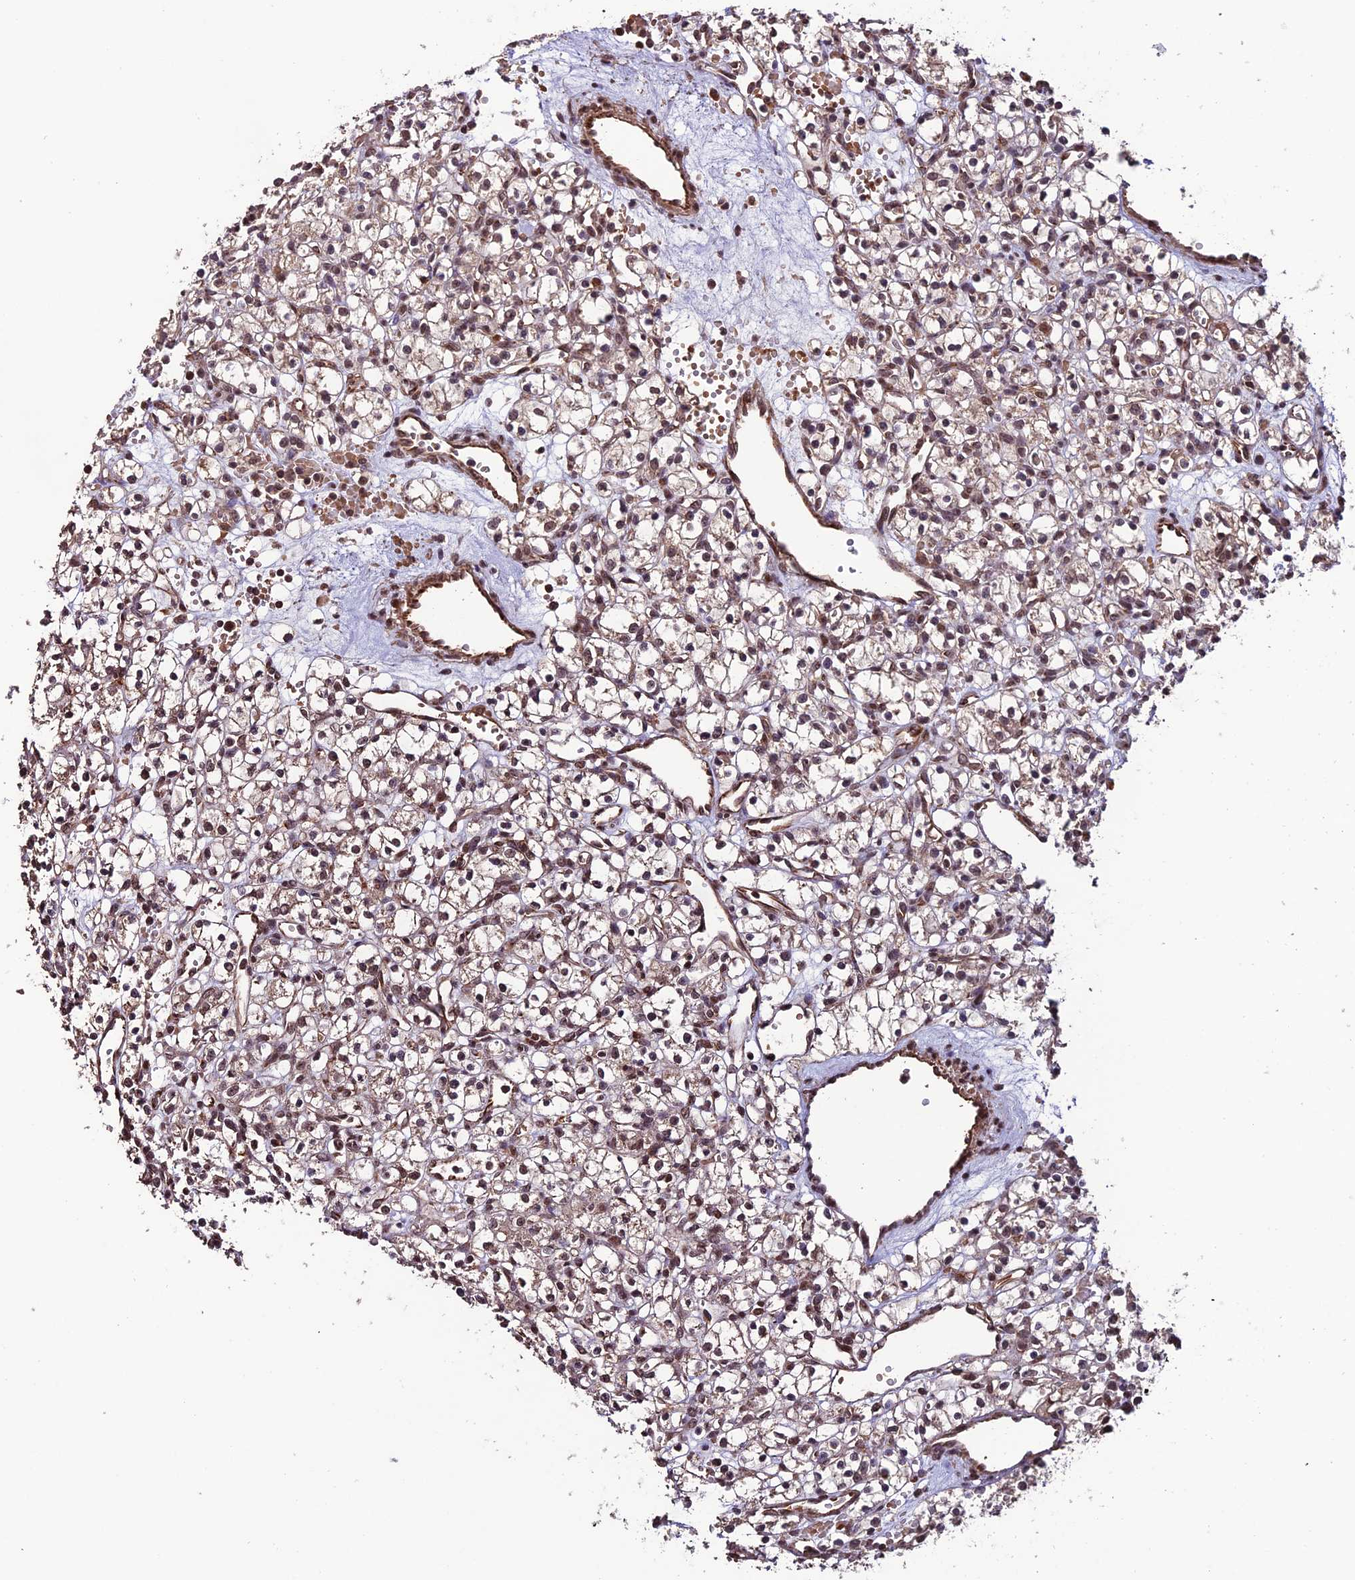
{"staining": {"intensity": "weak", "quantity": ">75%", "location": "nuclear"}, "tissue": "renal cancer", "cell_type": "Tumor cells", "image_type": "cancer", "snomed": [{"axis": "morphology", "description": "Adenocarcinoma, NOS"}, {"axis": "topography", "description": "Kidney"}], "caption": "A histopathology image of human adenocarcinoma (renal) stained for a protein displays weak nuclear brown staining in tumor cells.", "gene": "CABIN1", "patient": {"sex": "female", "age": 59}}